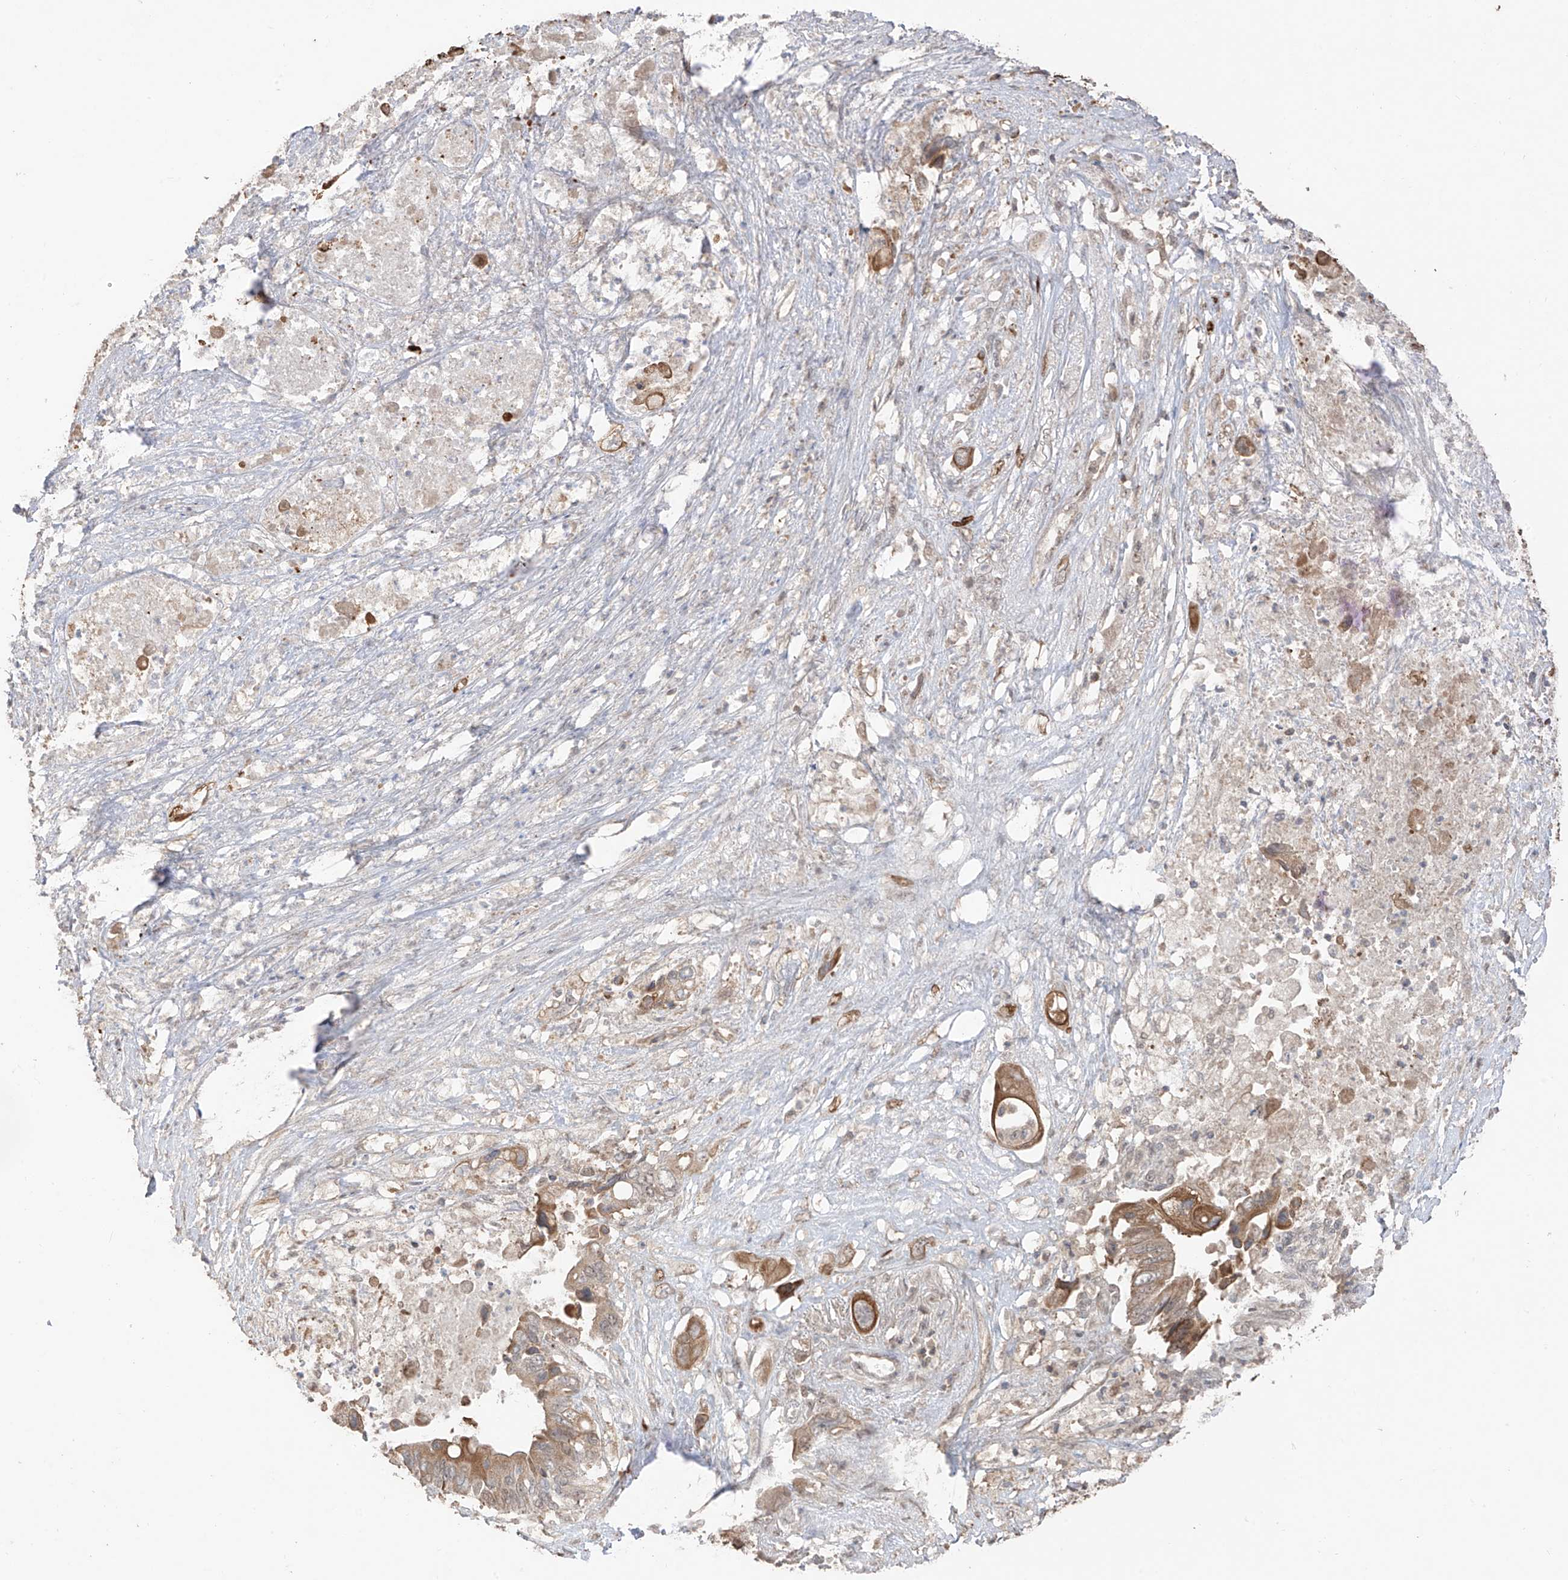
{"staining": {"intensity": "moderate", "quantity": "<25%", "location": "cytoplasmic/membranous"}, "tissue": "pancreatic cancer", "cell_type": "Tumor cells", "image_type": "cancer", "snomed": [{"axis": "morphology", "description": "Adenocarcinoma, NOS"}, {"axis": "topography", "description": "Pancreas"}], "caption": "Protein analysis of pancreatic cancer (adenocarcinoma) tissue reveals moderate cytoplasmic/membranous staining in about <25% of tumor cells.", "gene": "COLGALT2", "patient": {"sex": "male", "age": 66}}